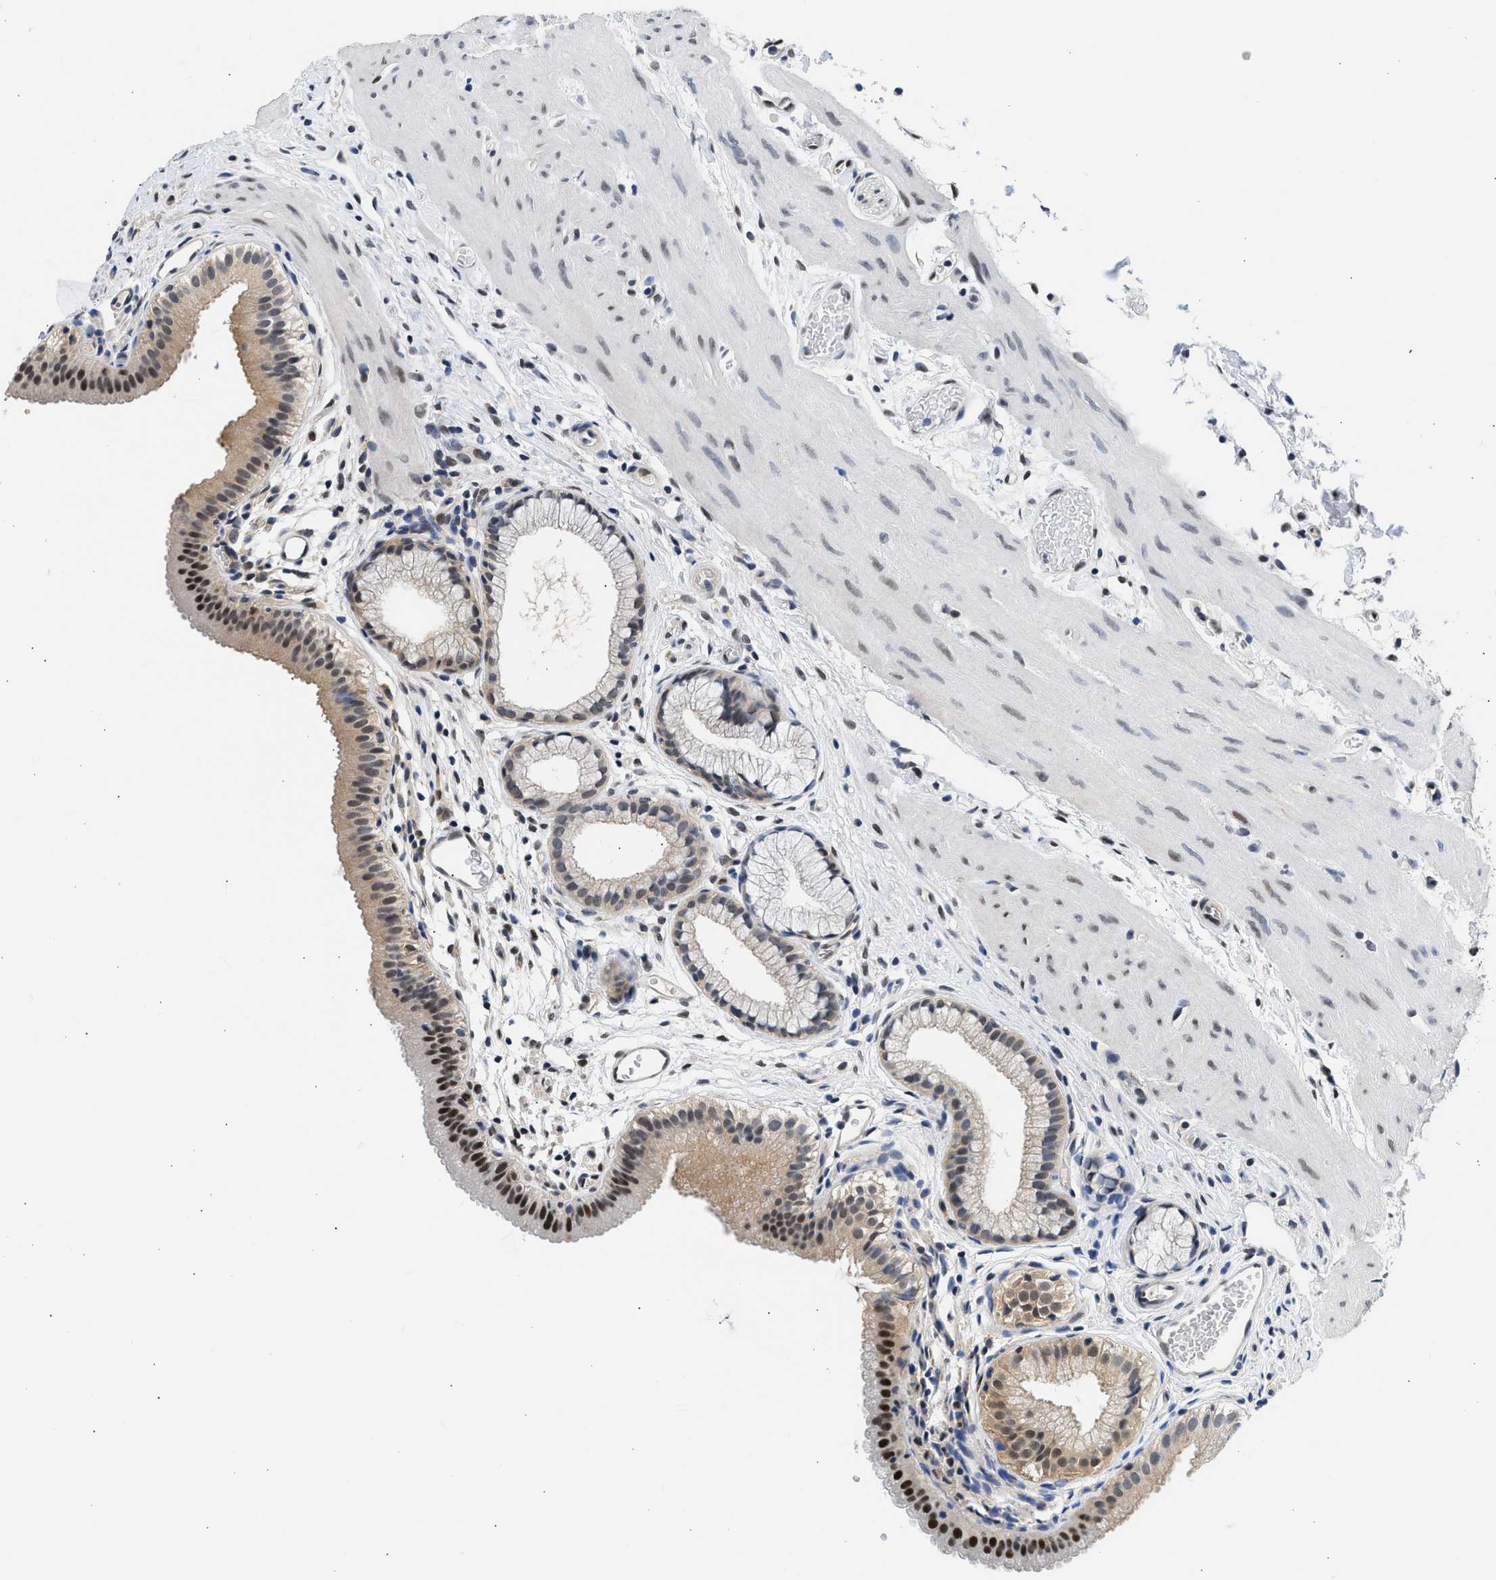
{"staining": {"intensity": "strong", "quantity": ">75%", "location": "cytoplasmic/membranous,nuclear"}, "tissue": "gallbladder", "cell_type": "Glandular cells", "image_type": "normal", "snomed": [{"axis": "morphology", "description": "Normal tissue, NOS"}, {"axis": "topography", "description": "Gallbladder"}], "caption": "Glandular cells exhibit high levels of strong cytoplasmic/membranous,nuclear positivity in approximately >75% of cells in unremarkable human gallbladder.", "gene": "XPO5", "patient": {"sex": "female", "age": 26}}